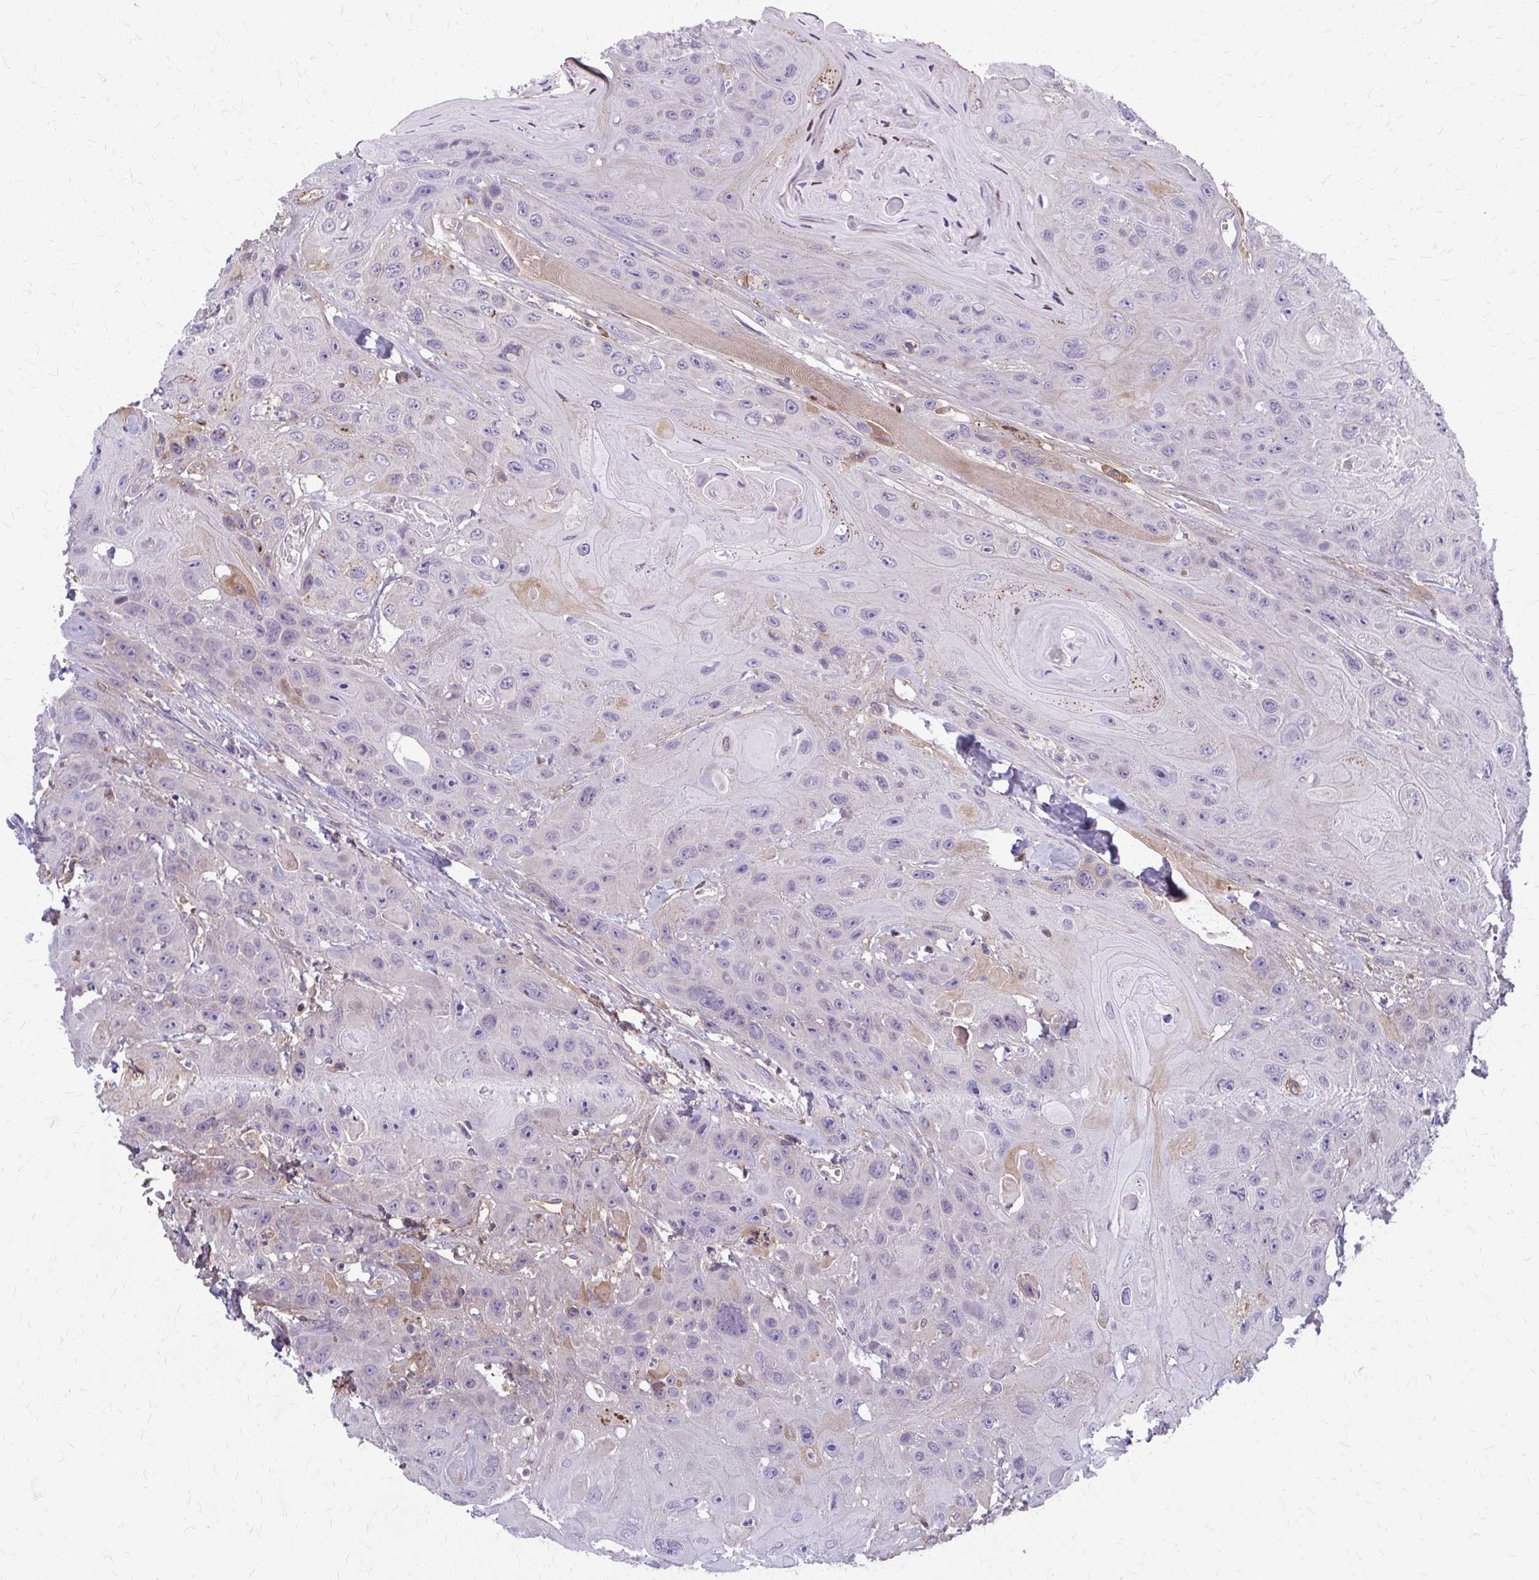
{"staining": {"intensity": "negative", "quantity": "none", "location": "none"}, "tissue": "head and neck cancer", "cell_type": "Tumor cells", "image_type": "cancer", "snomed": [{"axis": "morphology", "description": "Squamous cell carcinoma, NOS"}, {"axis": "topography", "description": "Head-Neck"}], "caption": "DAB (3,3'-diaminobenzidine) immunohistochemical staining of head and neck cancer (squamous cell carcinoma) shows no significant expression in tumor cells. (Brightfield microscopy of DAB immunohistochemistry at high magnification).", "gene": "MCRIP2", "patient": {"sex": "female", "age": 59}}